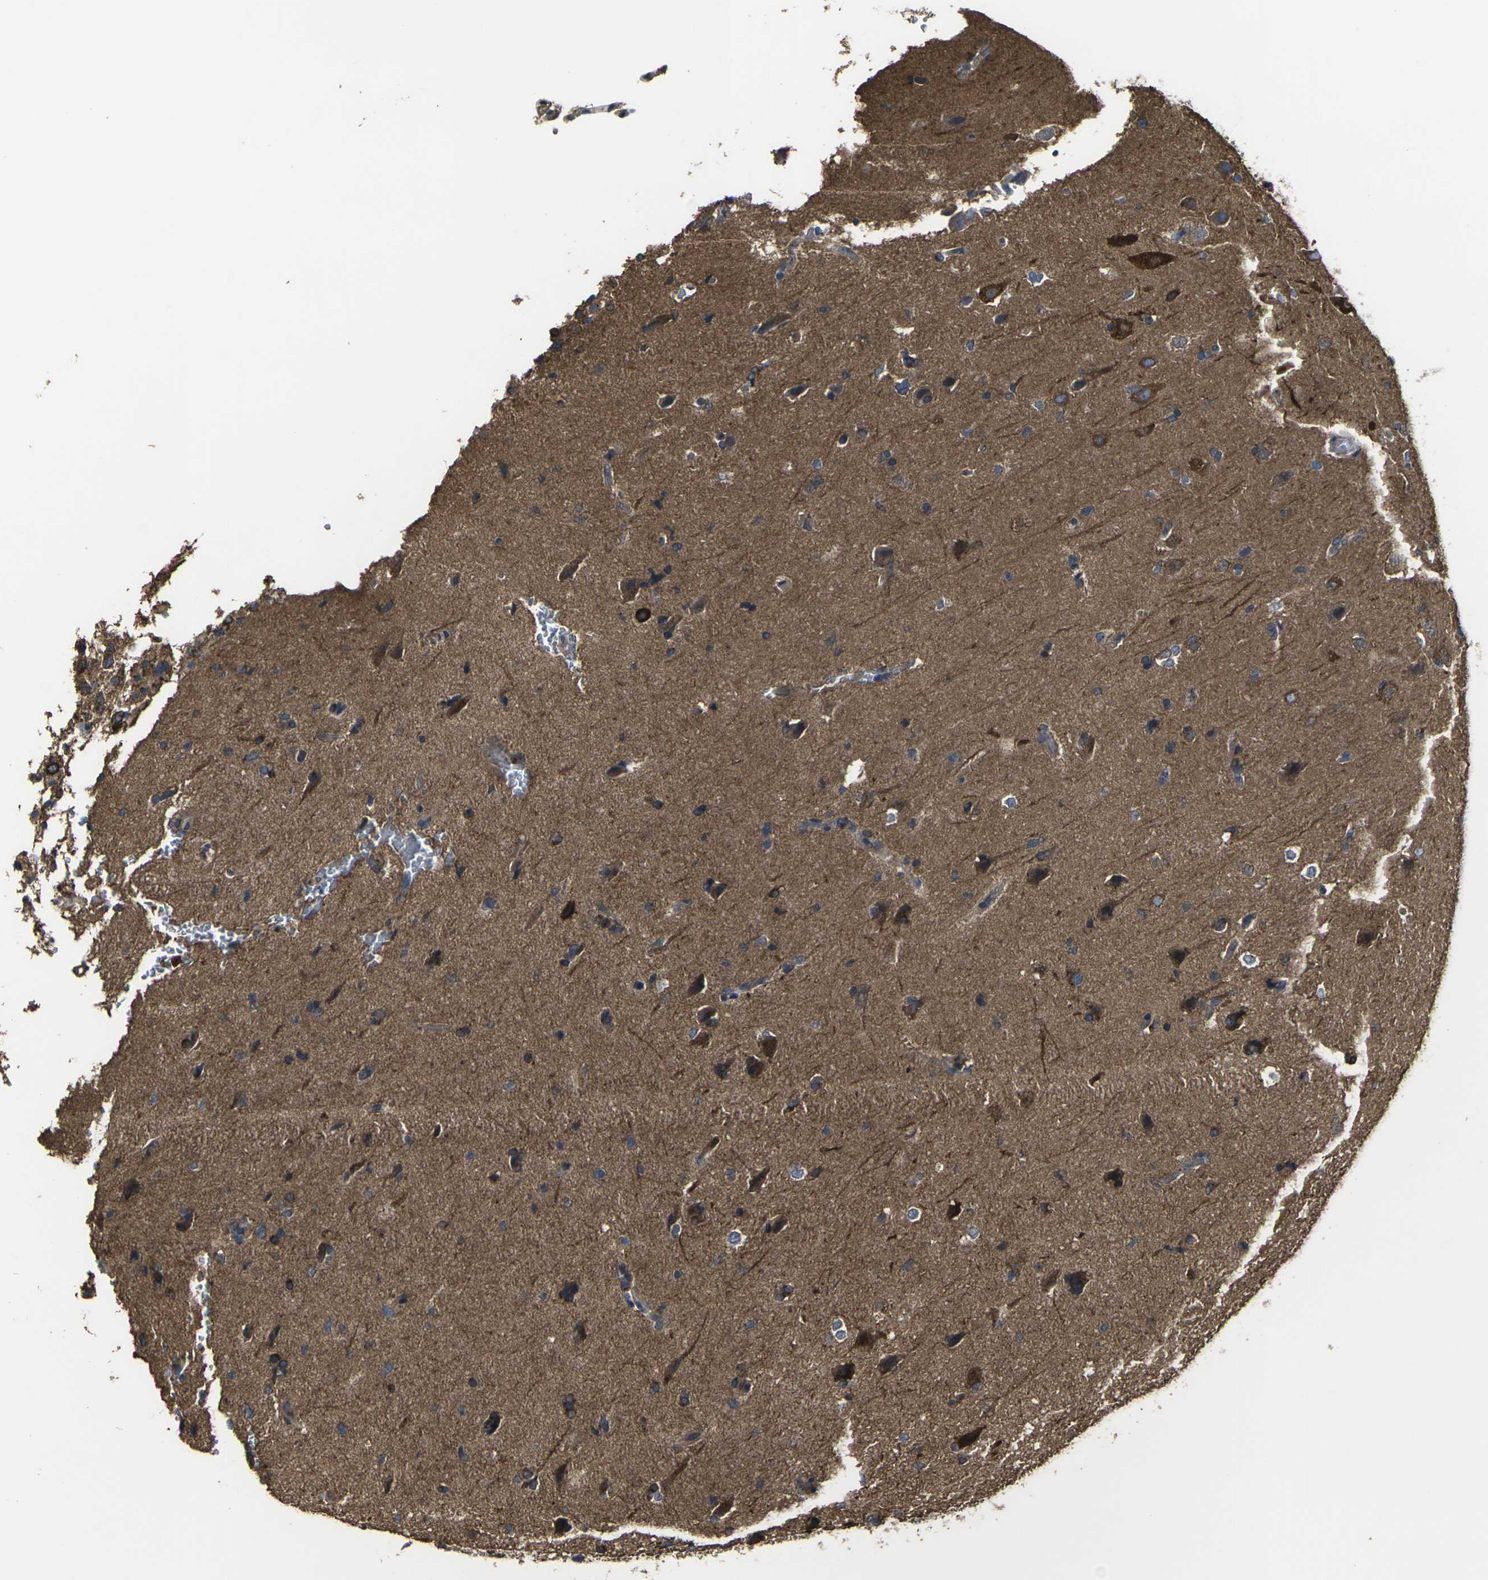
{"staining": {"intensity": "weak", "quantity": ">75%", "location": "cytoplasmic/membranous"}, "tissue": "glioma", "cell_type": "Tumor cells", "image_type": "cancer", "snomed": [{"axis": "morphology", "description": "Glioma, malignant, Low grade"}, {"axis": "topography", "description": "Brain"}], "caption": "A histopathology image showing weak cytoplasmic/membranous expression in approximately >75% of tumor cells in low-grade glioma (malignant), as visualized by brown immunohistochemical staining.", "gene": "PRKACB", "patient": {"sex": "female", "age": 37}}